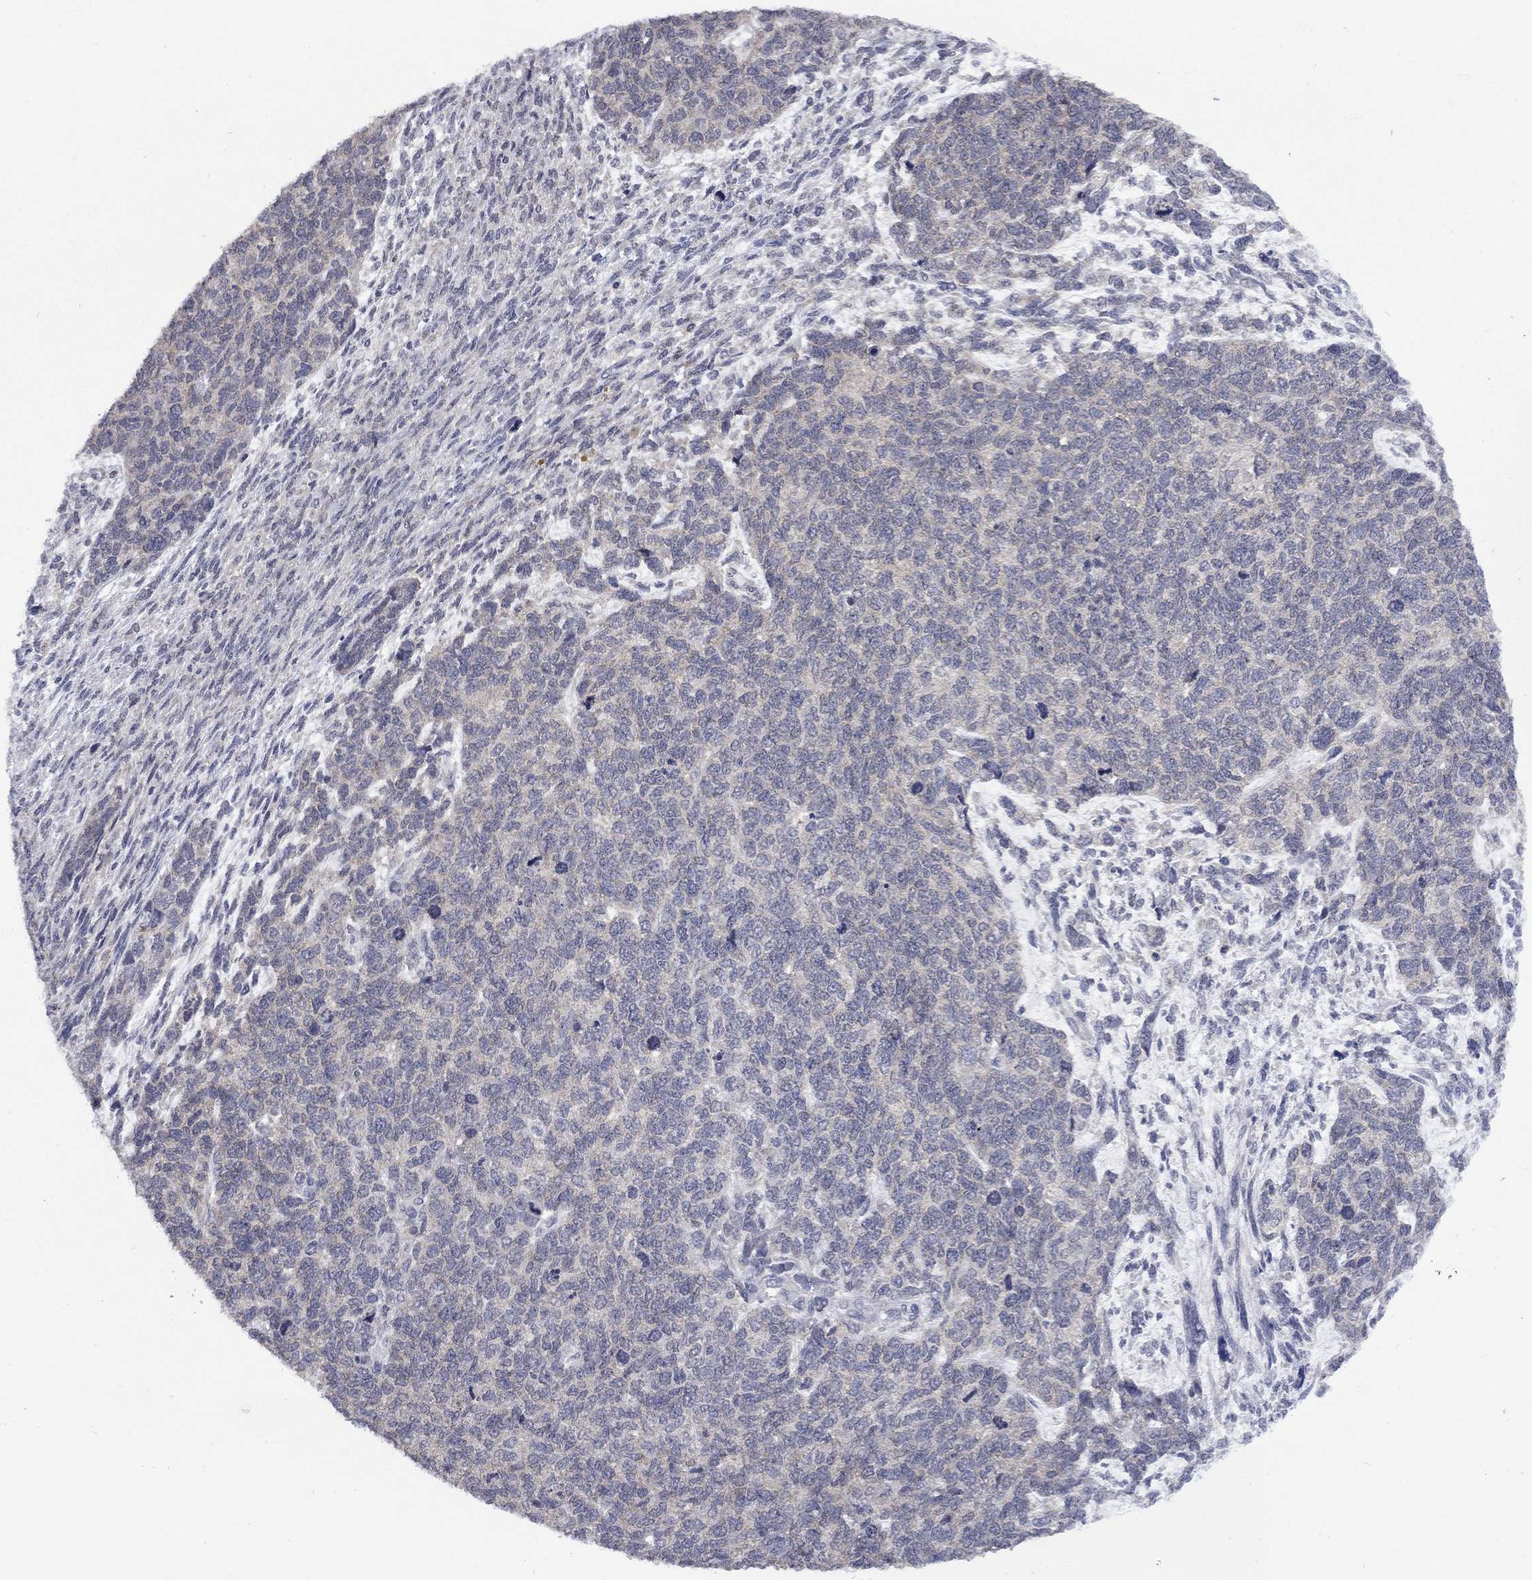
{"staining": {"intensity": "negative", "quantity": "none", "location": "none"}, "tissue": "cervical cancer", "cell_type": "Tumor cells", "image_type": "cancer", "snomed": [{"axis": "morphology", "description": "Squamous cell carcinoma, NOS"}, {"axis": "topography", "description": "Cervix"}], "caption": "Immunohistochemical staining of human cervical squamous cell carcinoma exhibits no significant staining in tumor cells.", "gene": "SPATA33", "patient": {"sex": "female", "age": 63}}